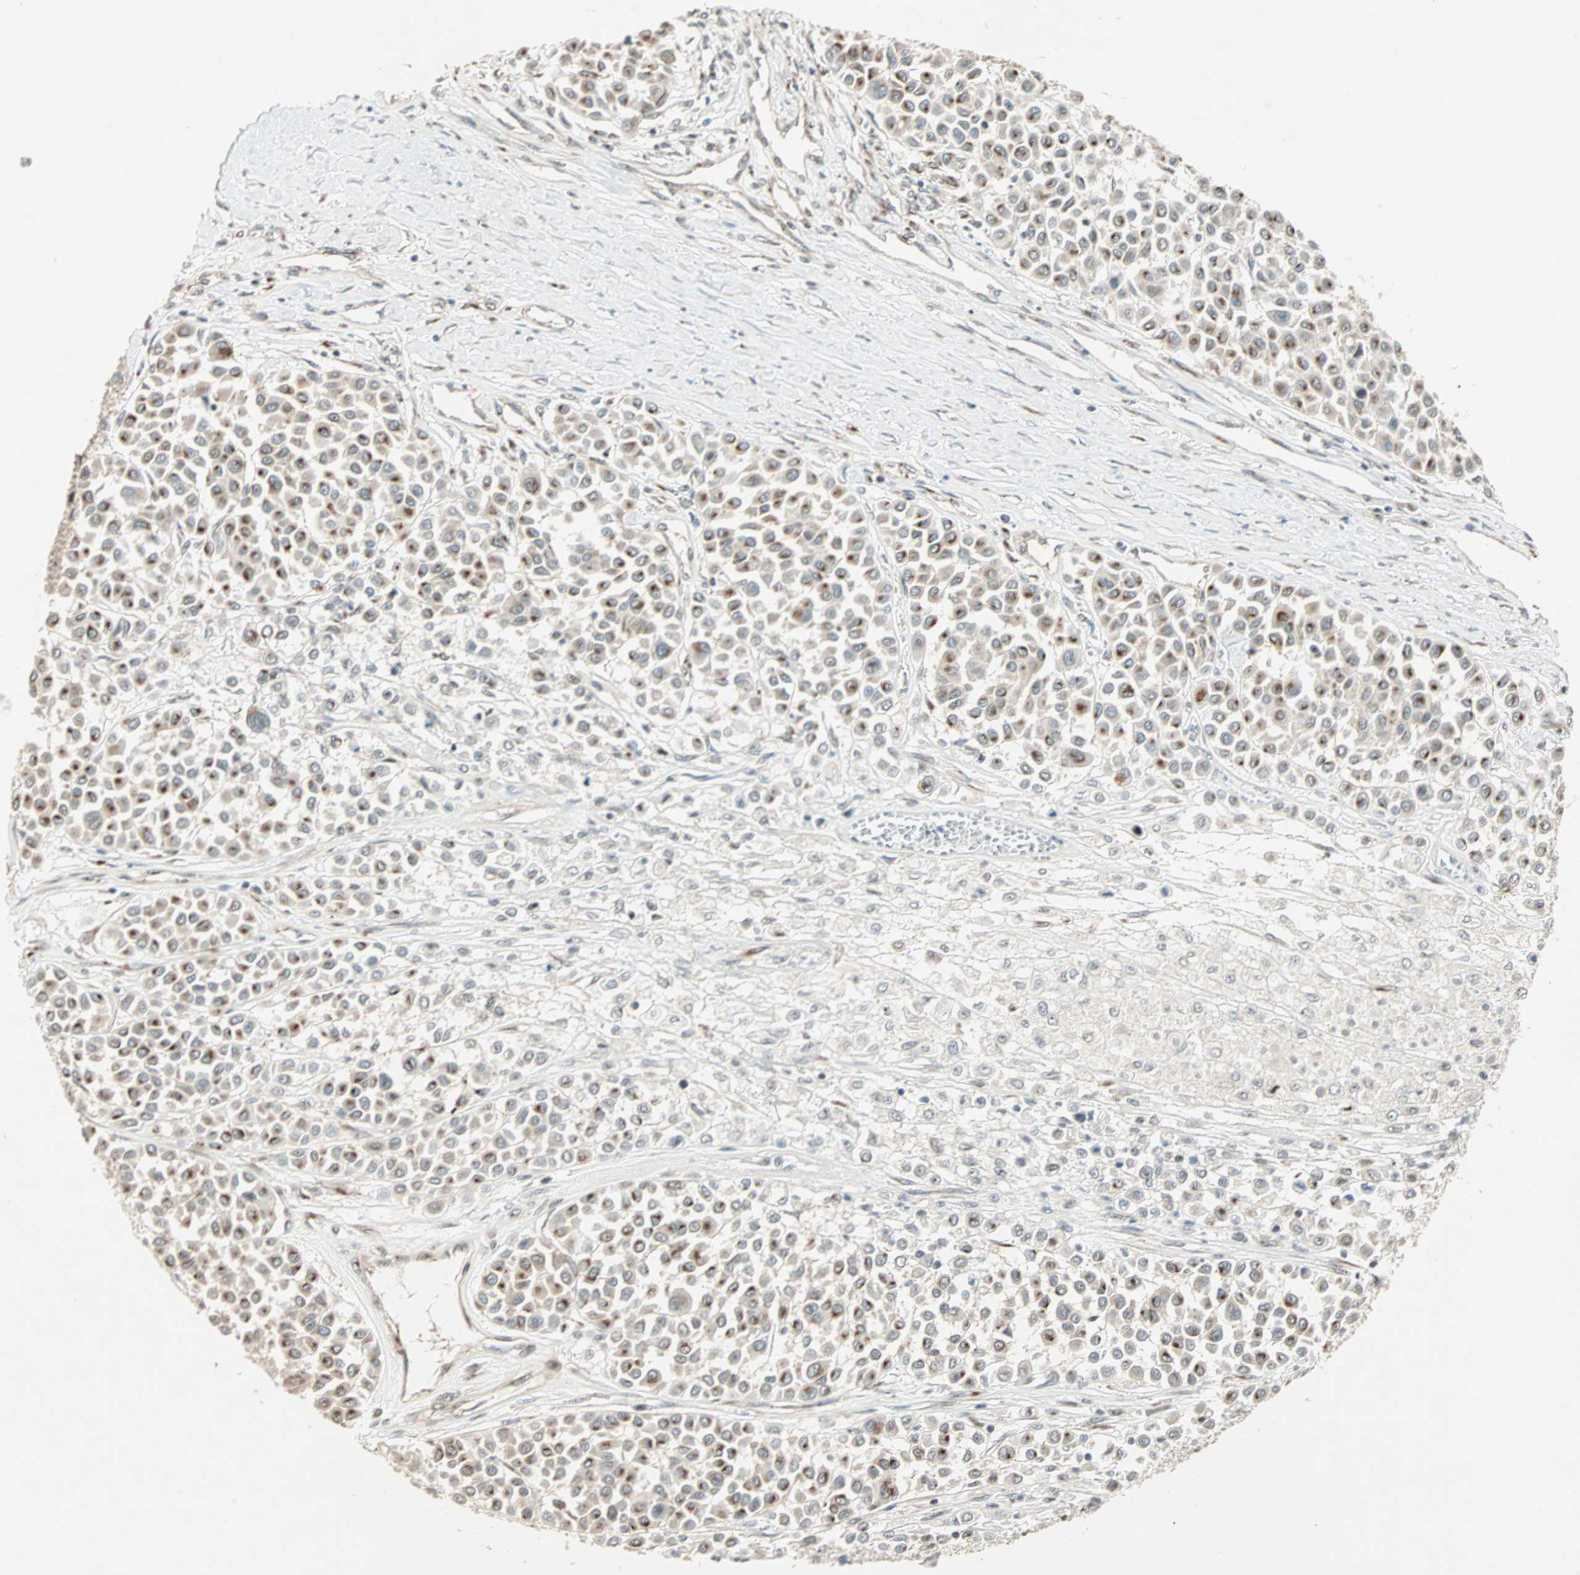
{"staining": {"intensity": "weak", "quantity": ">75%", "location": "cytoplasmic/membranous"}, "tissue": "melanoma", "cell_type": "Tumor cells", "image_type": "cancer", "snomed": [{"axis": "morphology", "description": "Malignant melanoma, Metastatic site"}, {"axis": "topography", "description": "Soft tissue"}], "caption": "Immunohistochemistry (IHC) of human melanoma displays low levels of weak cytoplasmic/membranous expression in about >75% of tumor cells.", "gene": "PRDM2", "patient": {"sex": "male", "age": 41}}